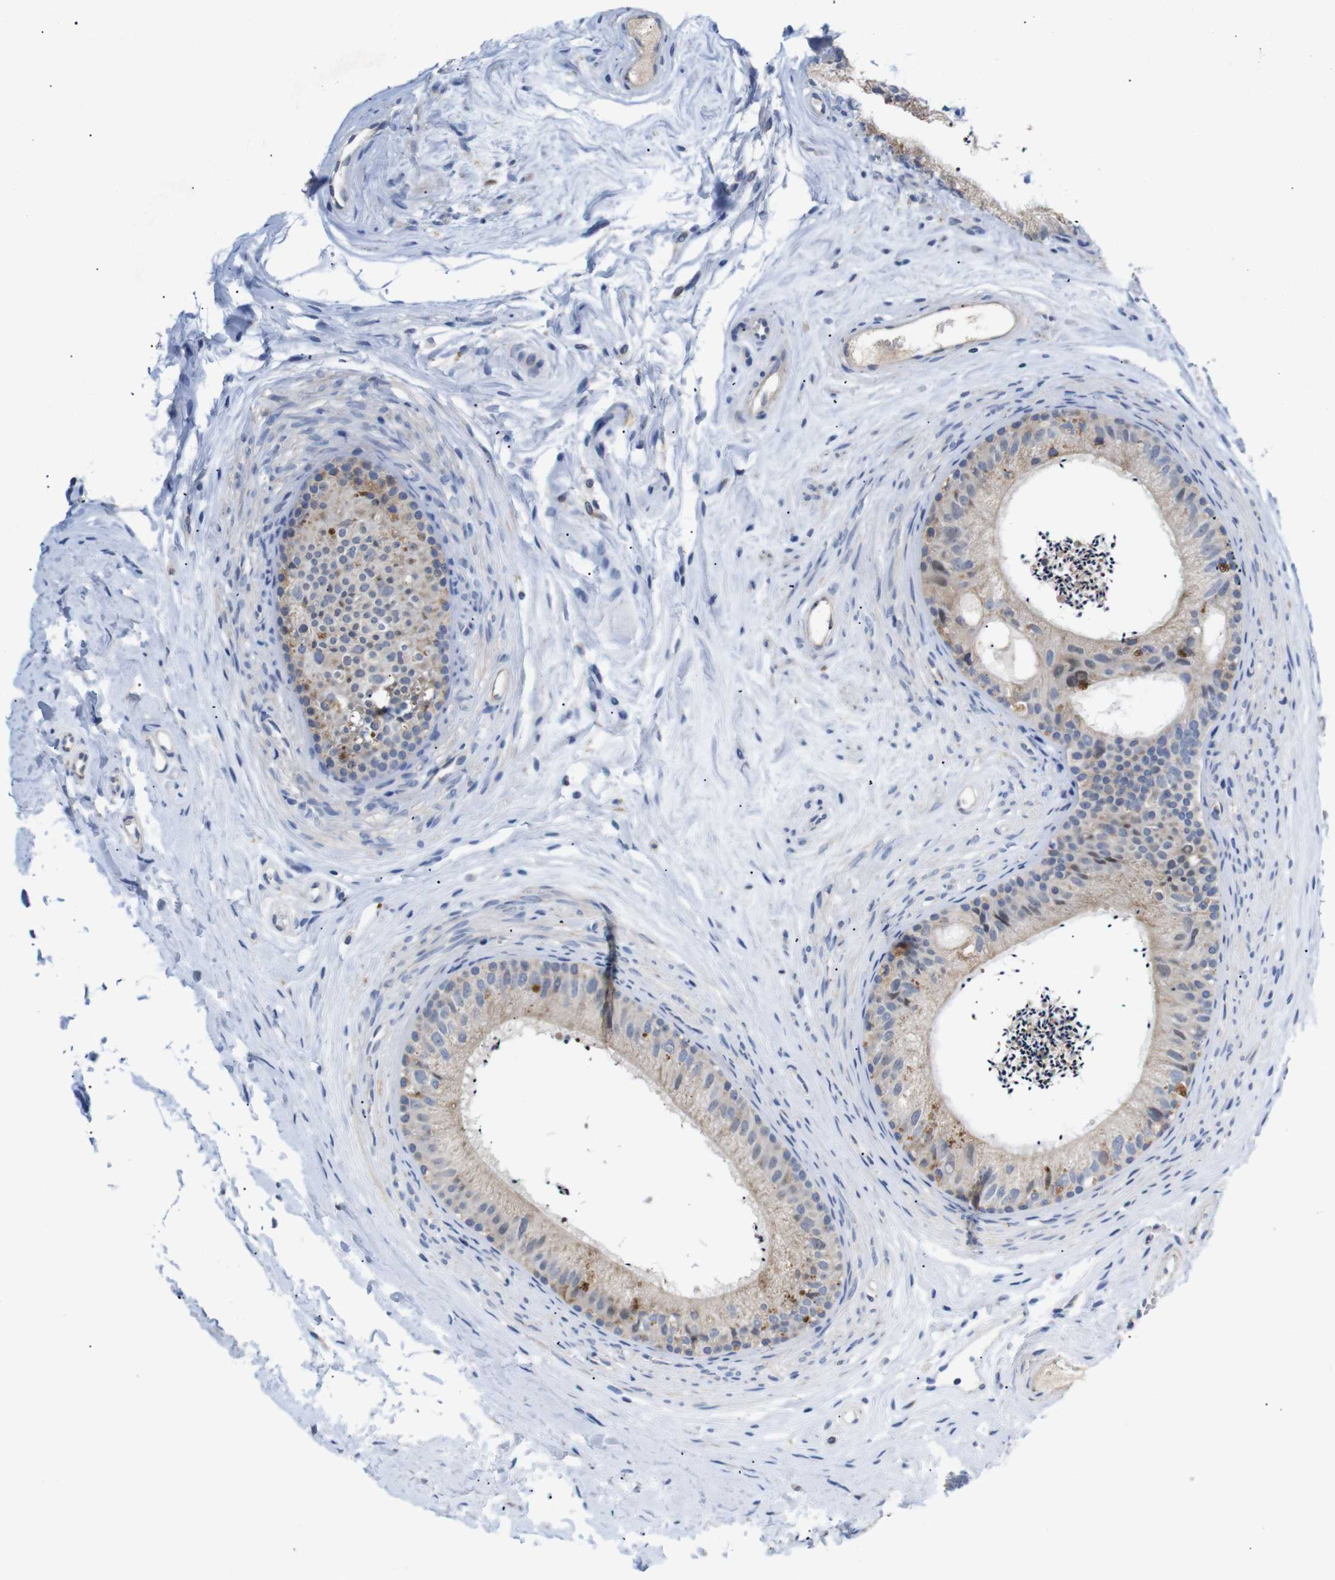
{"staining": {"intensity": "moderate", "quantity": ">75%", "location": "cytoplasmic/membranous"}, "tissue": "epididymis", "cell_type": "Glandular cells", "image_type": "normal", "snomed": [{"axis": "morphology", "description": "Normal tissue, NOS"}, {"axis": "topography", "description": "Epididymis"}], "caption": "The photomicrograph exhibits immunohistochemical staining of normal epididymis. There is moderate cytoplasmic/membranous staining is identified in approximately >75% of glandular cells.", "gene": "LRRC55", "patient": {"sex": "male", "age": 56}}